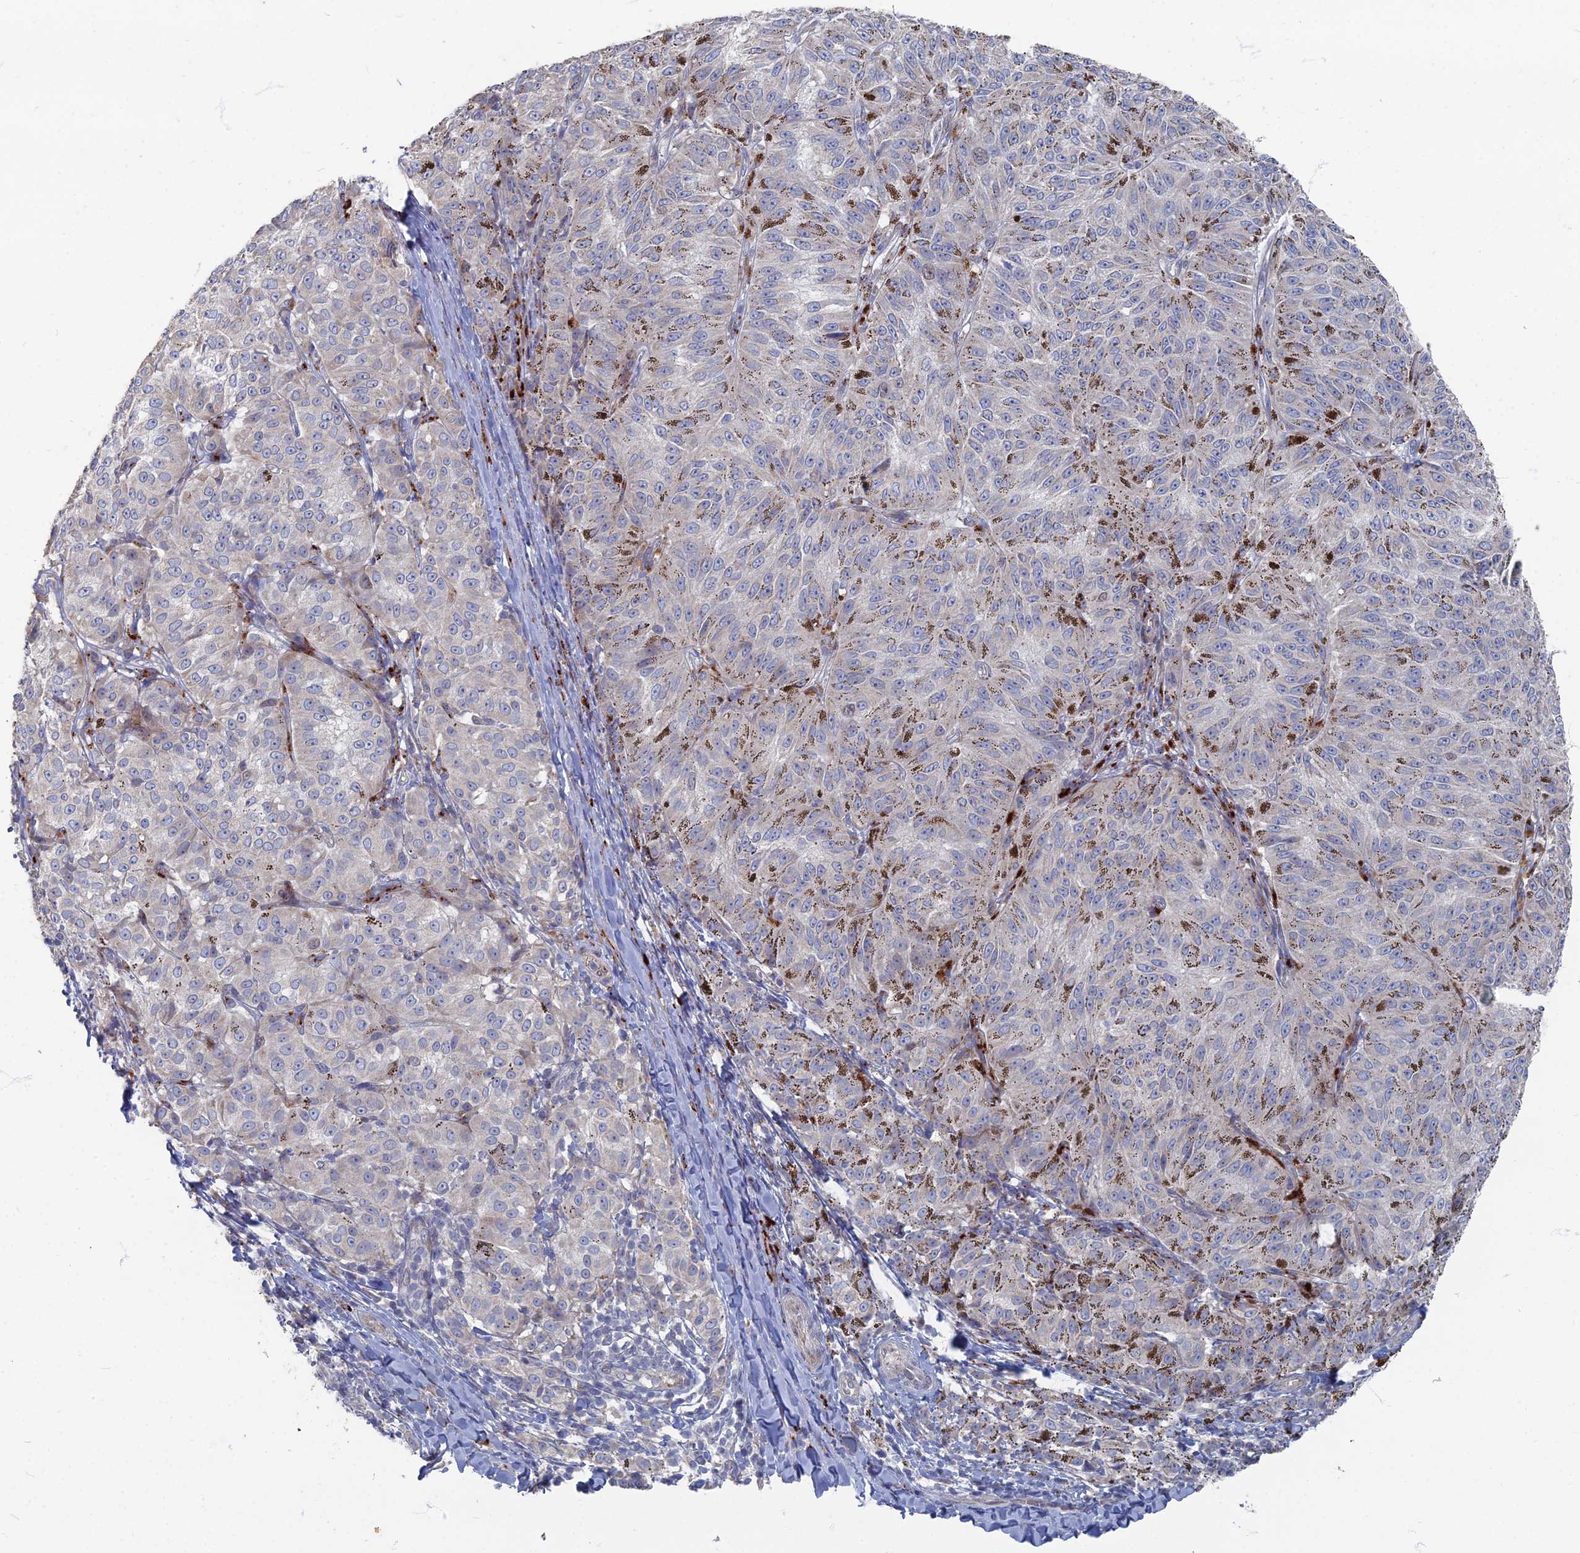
{"staining": {"intensity": "negative", "quantity": "none", "location": "none"}, "tissue": "melanoma", "cell_type": "Tumor cells", "image_type": "cancer", "snomed": [{"axis": "morphology", "description": "Malignant melanoma, NOS"}, {"axis": "topography", "description": "Skin"}], "caption": "A micrograph of malignant melanoma stained for a protein displays no brown staining in tumor cells.", "gene": "TMEM128", "patient": {"sex": "female", "age": 72}}